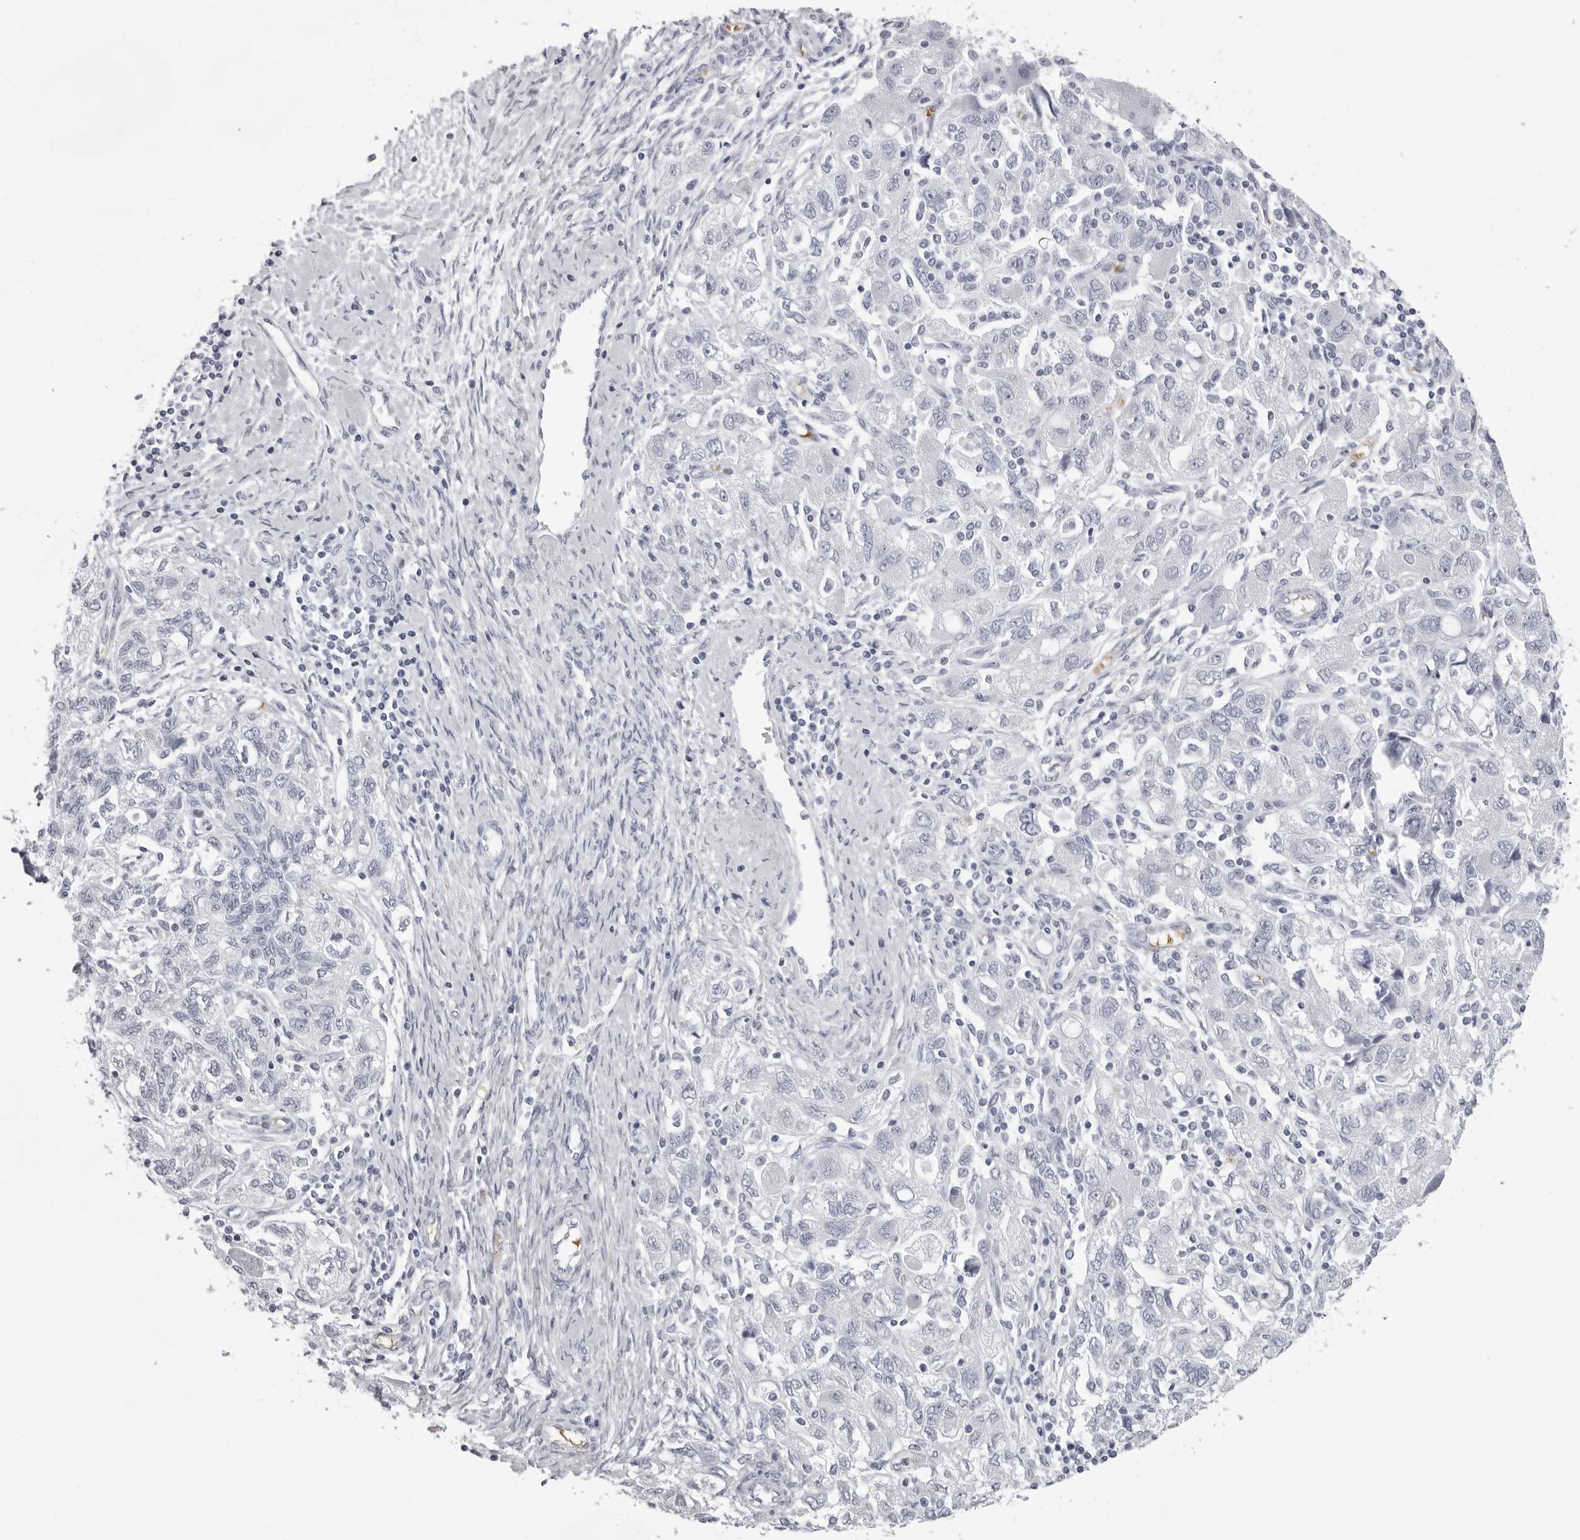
{"staining": {"intensity": "negative", "quantity": "none", "location": "none"}, "tissue": "ovarian cancer", "cell_type": "Tumor cells", "image_type": "cancer", "snomed": [{"axis": "morphology", "description": "Carcinoma, NOS"}, {"axis": "morphology", "description": "Cystadenocarcinoma, serous, NOS"}, {"axis": "topography", "description": "Ovary"}], "caption": "Tumor cells show no significant staining in ovarian serous cystadenocarcinoma.", "gene": "SPTA1", "patient": {"sex": "female", "age": 69}}